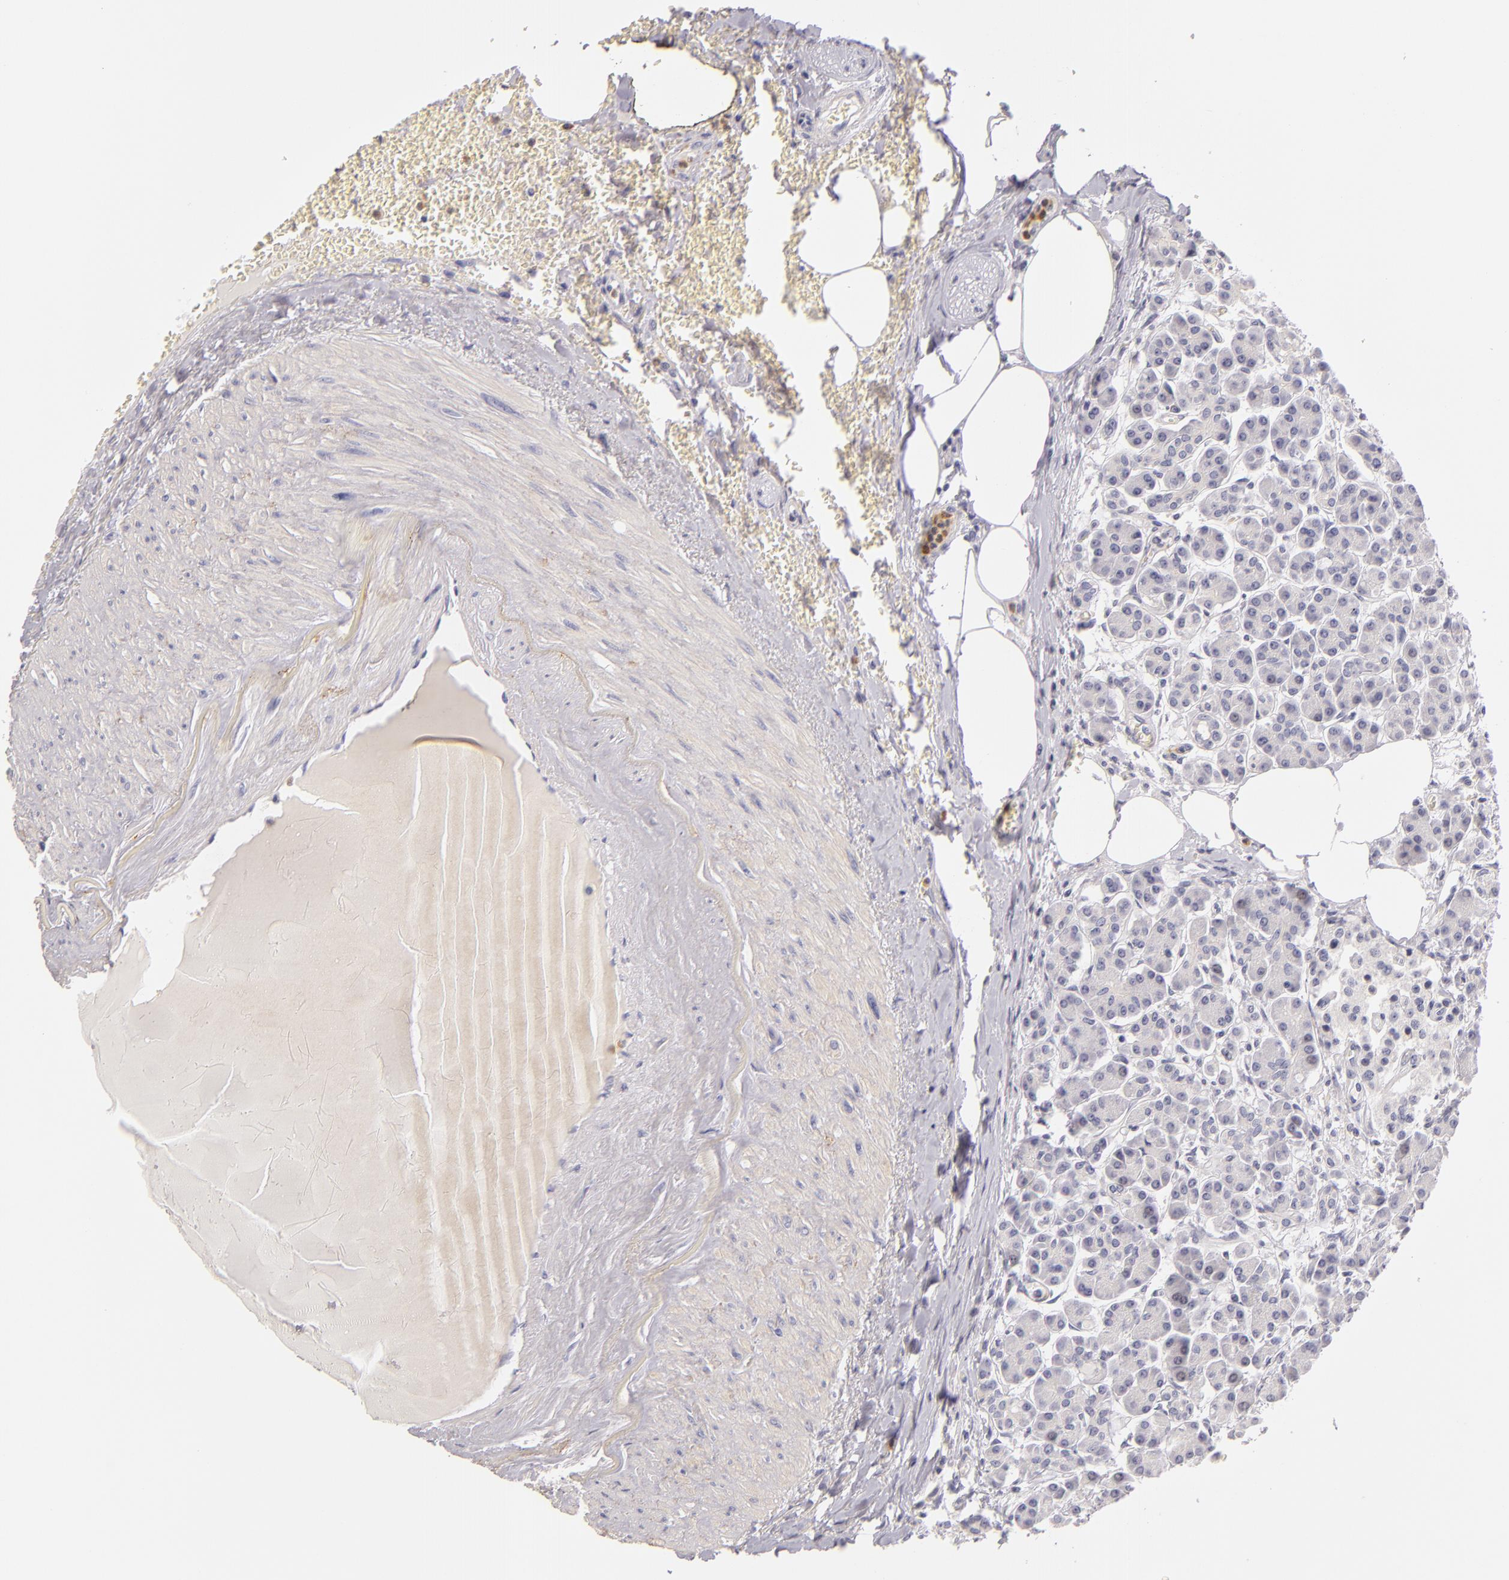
{"staining": {"intensity": "negative", "quantity": "none", "location": "none"}, "tissue": "pancreas", "cell_type": "Exocrine glandular cells", "image_type": "normal", "snomed": [{"axis": "morphology", "description": "Normal tissue, NOS"}, {"axis": "topography", "description": "Pancreas"}], "caption": "Immunohistochemistry (IHC) image of benign pancreas stained for a protein (brown), which reveals no positivity in exocrine glandular cells. Brightfield microscopy of IHC stained with DAB (brown) and hematoxylin (blue), captured at high magnification.", "gene": "FAM181A", "patient": {"sex": "female", "age": 73}}